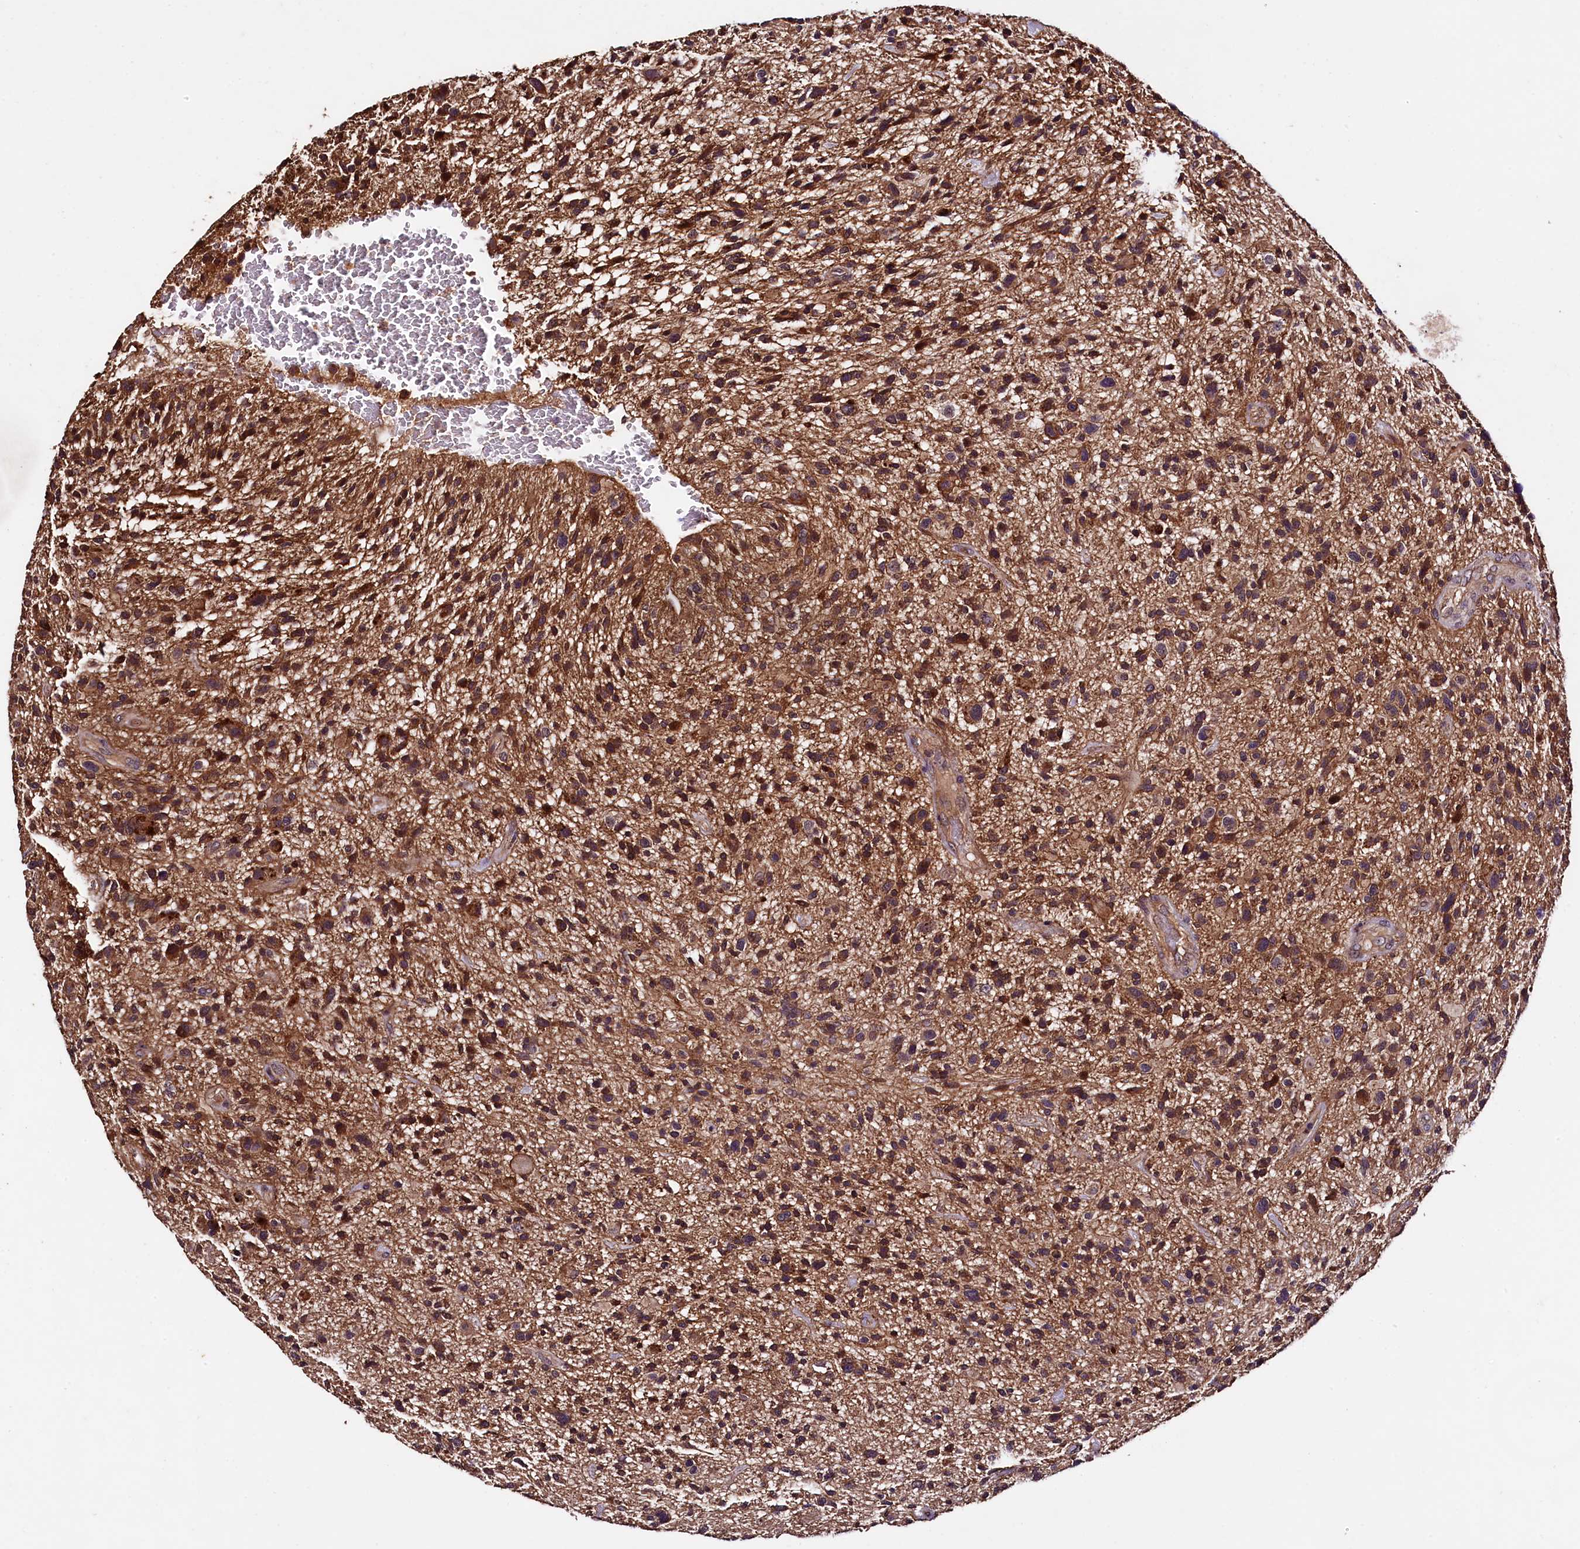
{"staining": {"intensity": "strong", "quantity": "25%-75%", "location": "cytoplasmic/membranous"}, "tissue": "glioma", "cell_type": "Tumor cells", "image_type": "cancer", "snomed": [{"axis": "morphology", "description": "Glioma, malignant, High grade"}, {"axis": "topography", "description": "Brain"}], "caption": "A micrograph showing strong cytoplasmic/membranous expression in approximately 25%-75% of tumor cells in malignant glioma (high-grade), as visualized by brown immunohistochemical staining.", "gene": "PLXNB1", "patient": {"sex": "male", "age": 47}}